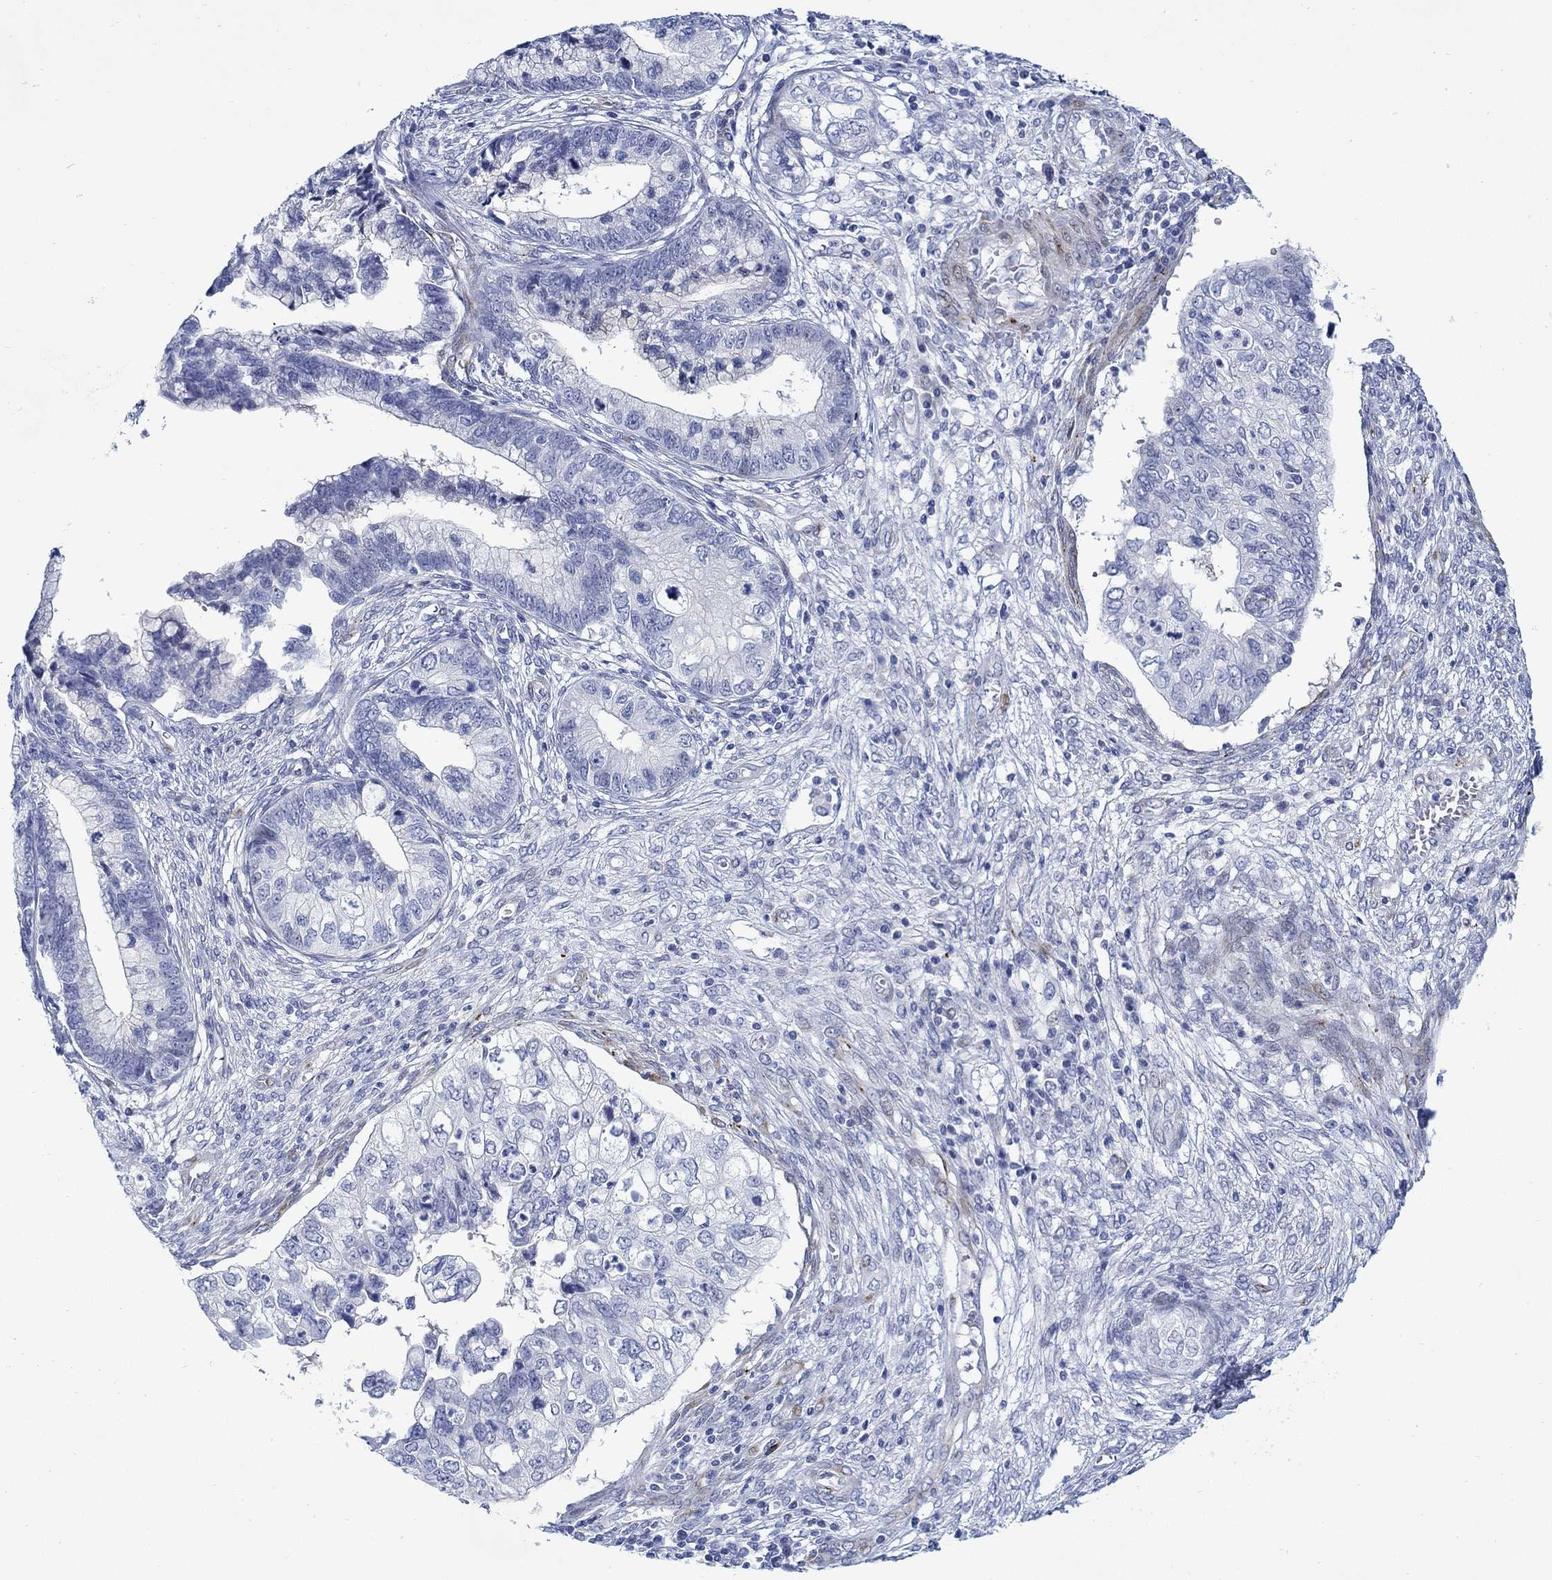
{"staining": {"intensity": "negative", "quantity": "none", "location": "none"}, "tissue": "cervical cancer", "cell_type": "Tumor cells", "image_type": "cancer", "snomed": [{"axis": "morphology", "description": "Adenocarcinoma, NOS"}, {"axis": "topography", "description": "Cervix"}], "caption": "Immunohistochemical staining of cervical adenocarcinoma reveals no significant staining in tumor cells. Brightfield microscopy of immunohistochemistry (IHC) stained with DAB (brown) and hematoxylin (blue), captured at high magnification.", "gene": "KSR2", "patient": {"sex": "female", "age": 44}}